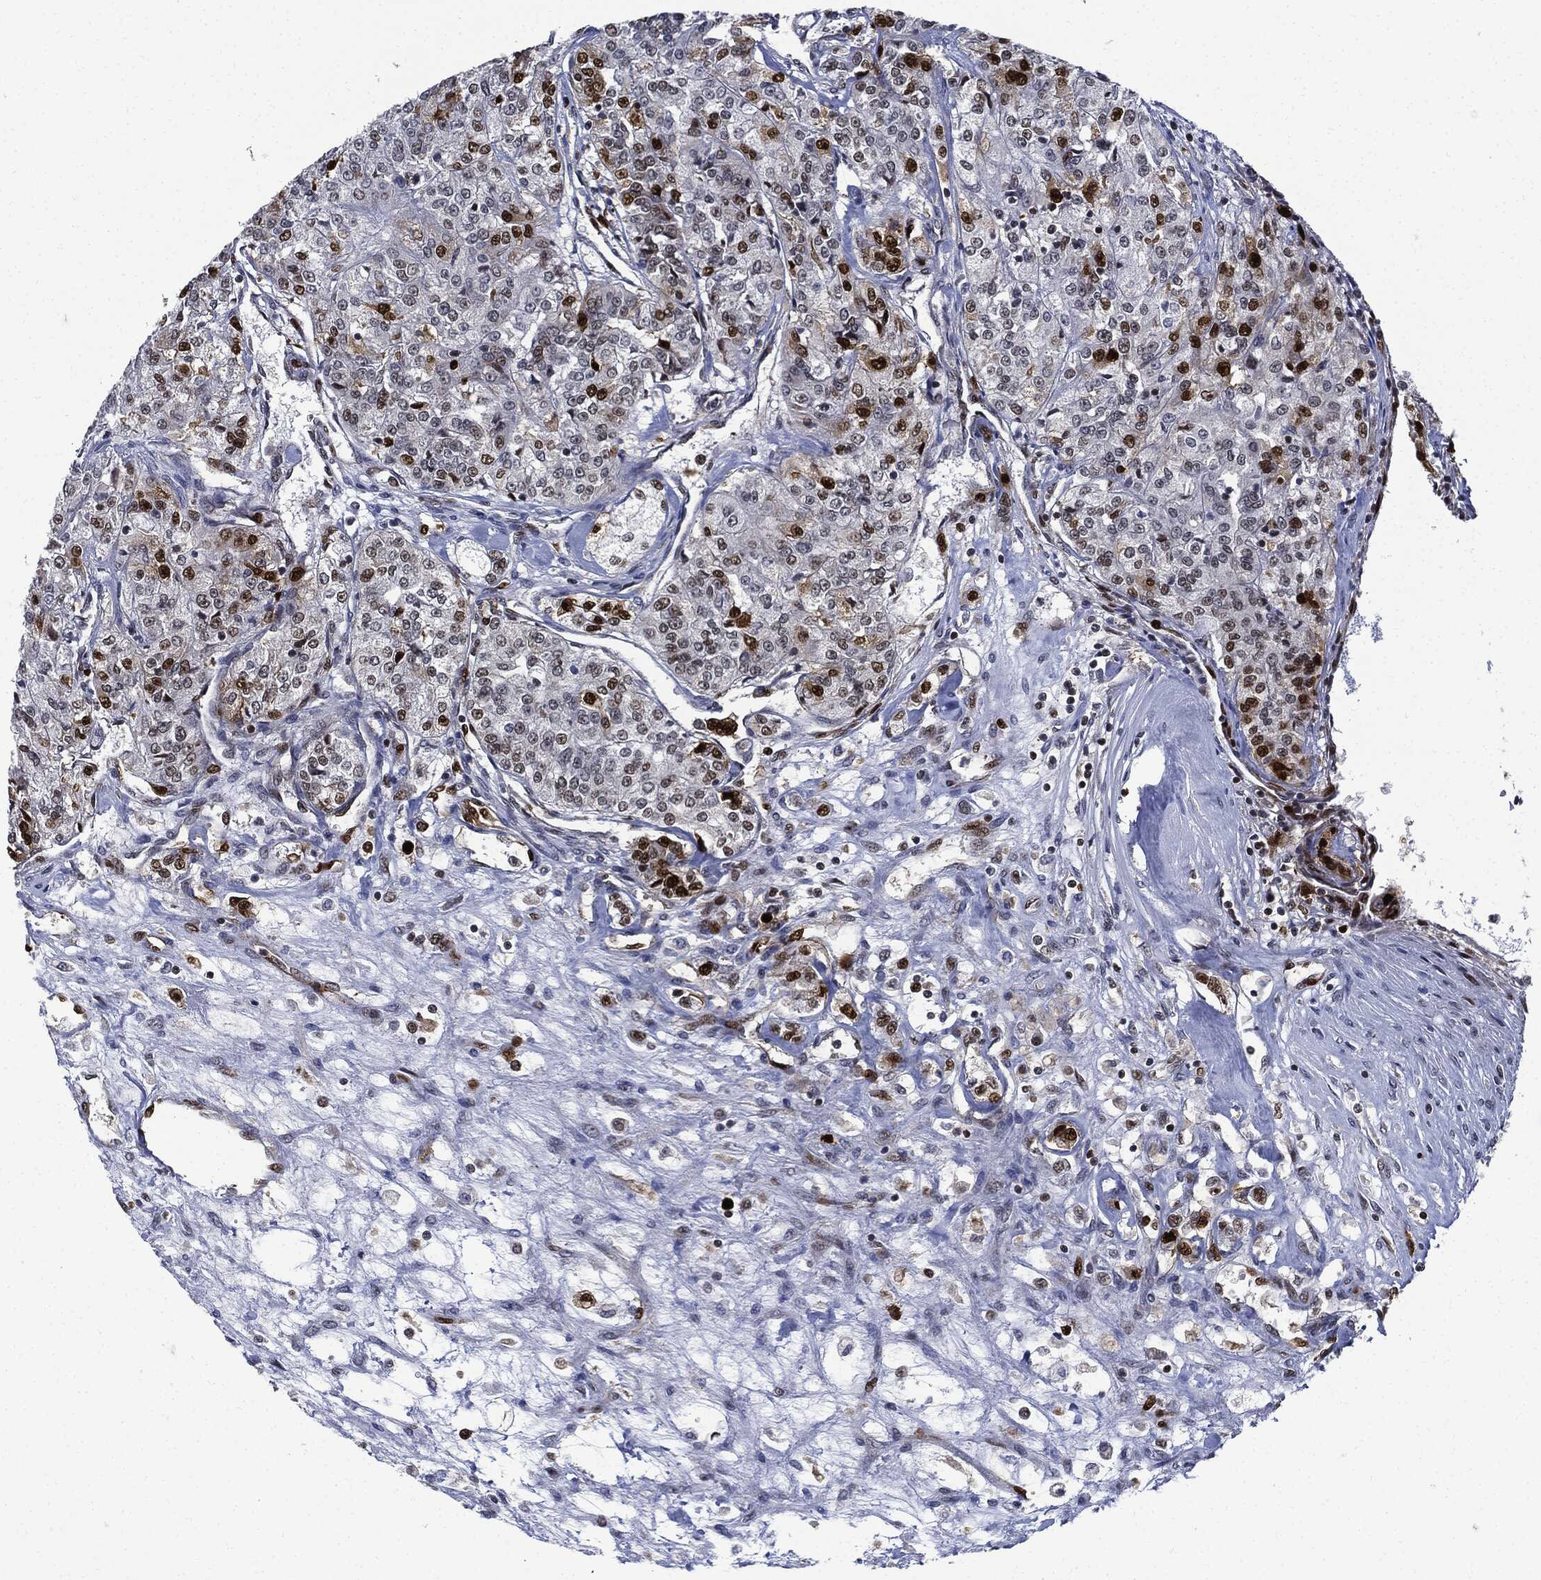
{"staining": {"intensity": "strong", "quantity": "25%-75%", "location": "nuclear"}, "tissue": "renal cancer", "cell_type": "Tumor cells", "image_type": "cancer", "snomed": [{"axis": "morphology", "description": "Adenocarcinoma, NOS"}, {"axis": "topography", "description": "Kidney"}], "caption": "Renal cancer (adenocarcinoma) stained for a protein shows strong nuclear positivity in tumor cells.", "gene": "PCNA", "patient": {"sex": "female", "age": 63}}